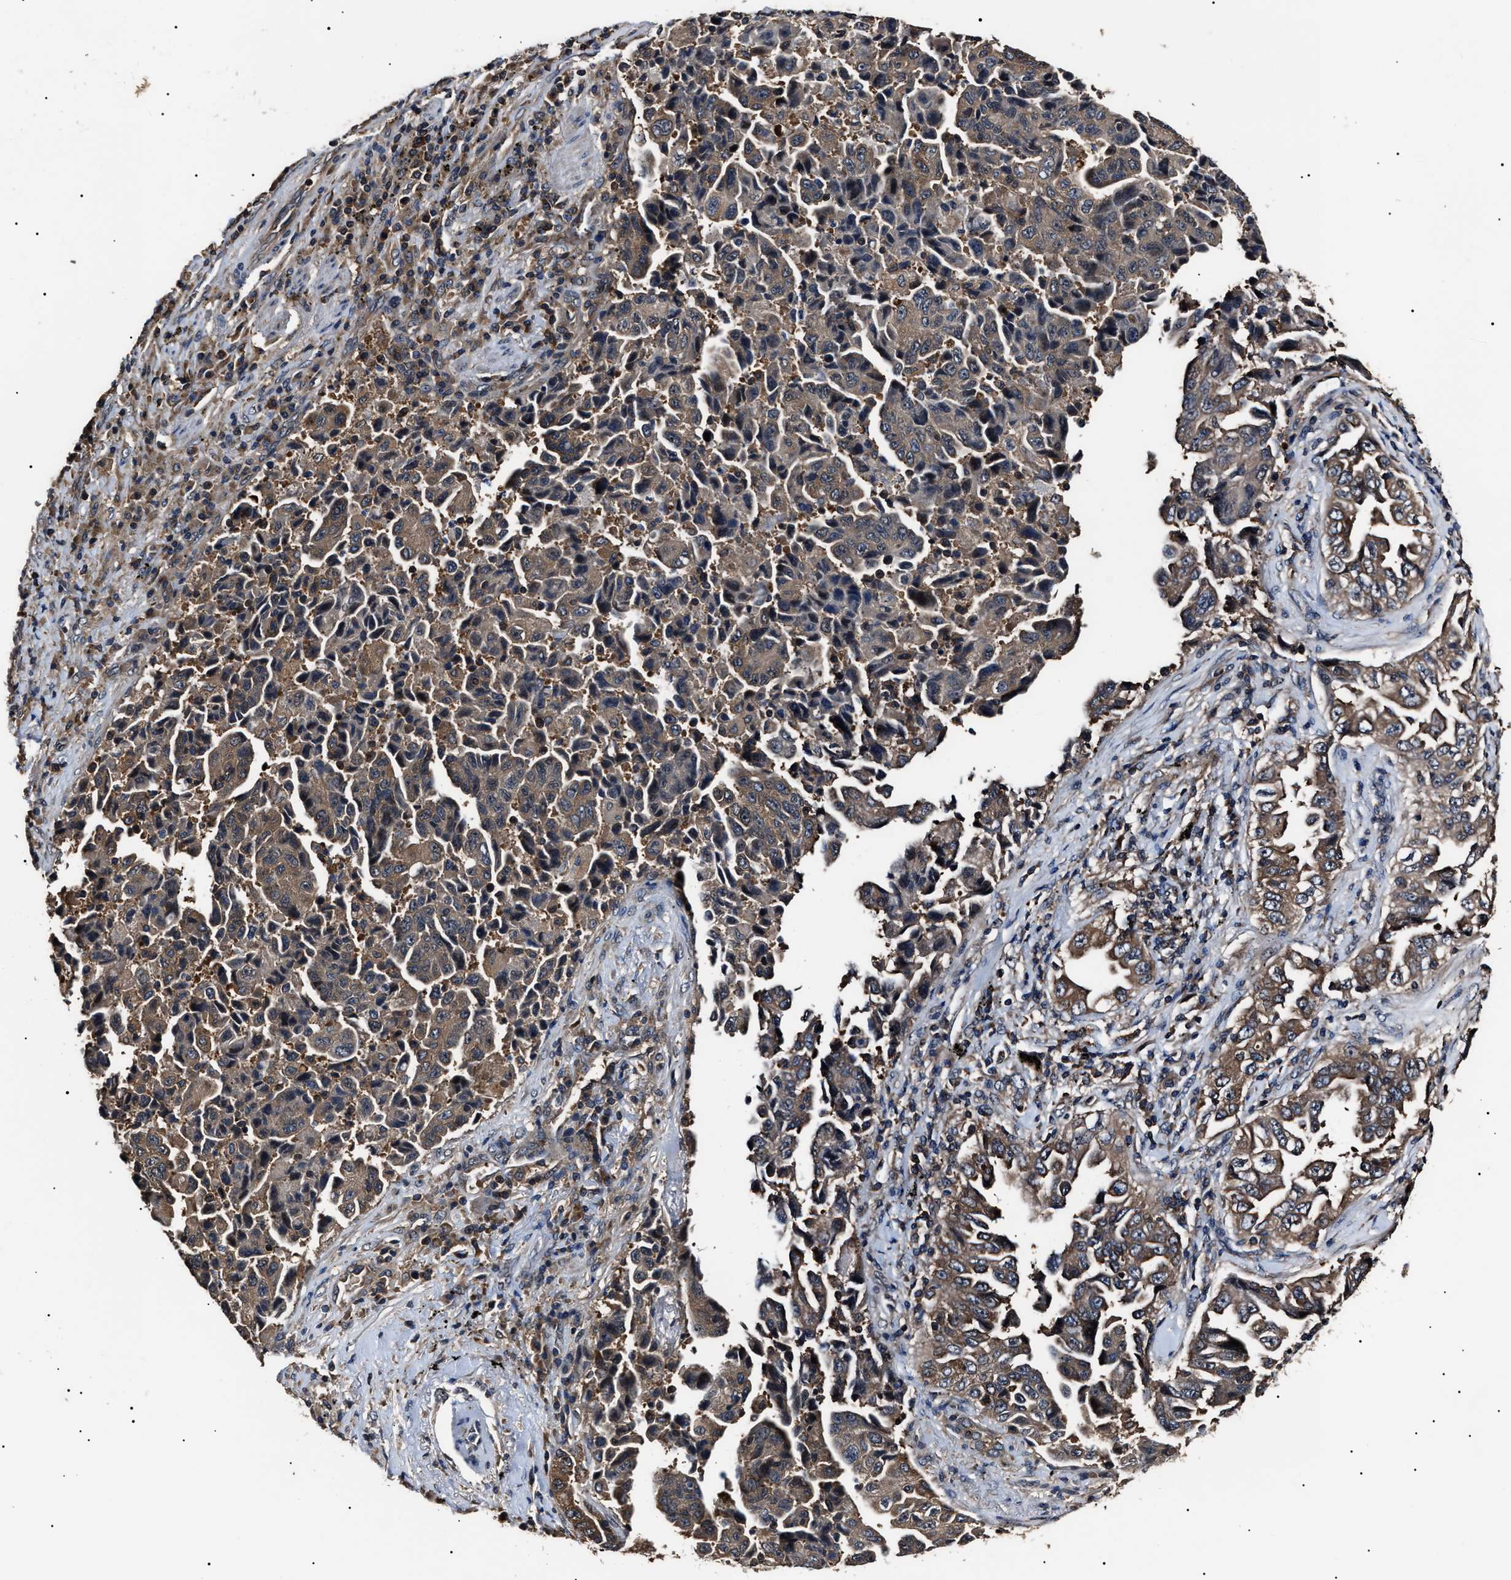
{"staining": {"intensity": "weak", "quantity": ">75%", "location": "cytoplasmic/membranous"}, "tissue": "lung cancer", "cell_type": "Tumor cells", "image_type": "cancer", "snomed": [{"axis": "morphology", "description": "Adenocarcinoma, NOS"}, {"axis": "topography", "description": "Lung"}], "caption": "Immunohistochemistry (DAB (3,3'-diaminobenzidine)) staining of lung cancer reveals weak cytoplasmic/membranous protein expression in about >75% of tumor cells. Using DAB (3,3'-diaminobenzidine) (brown) and hematoxylin (blue) stains, captured at high magnification using brightfield microscopy.", "gene": "CCT8", "patient": {"sex": "female", "age": 51}}